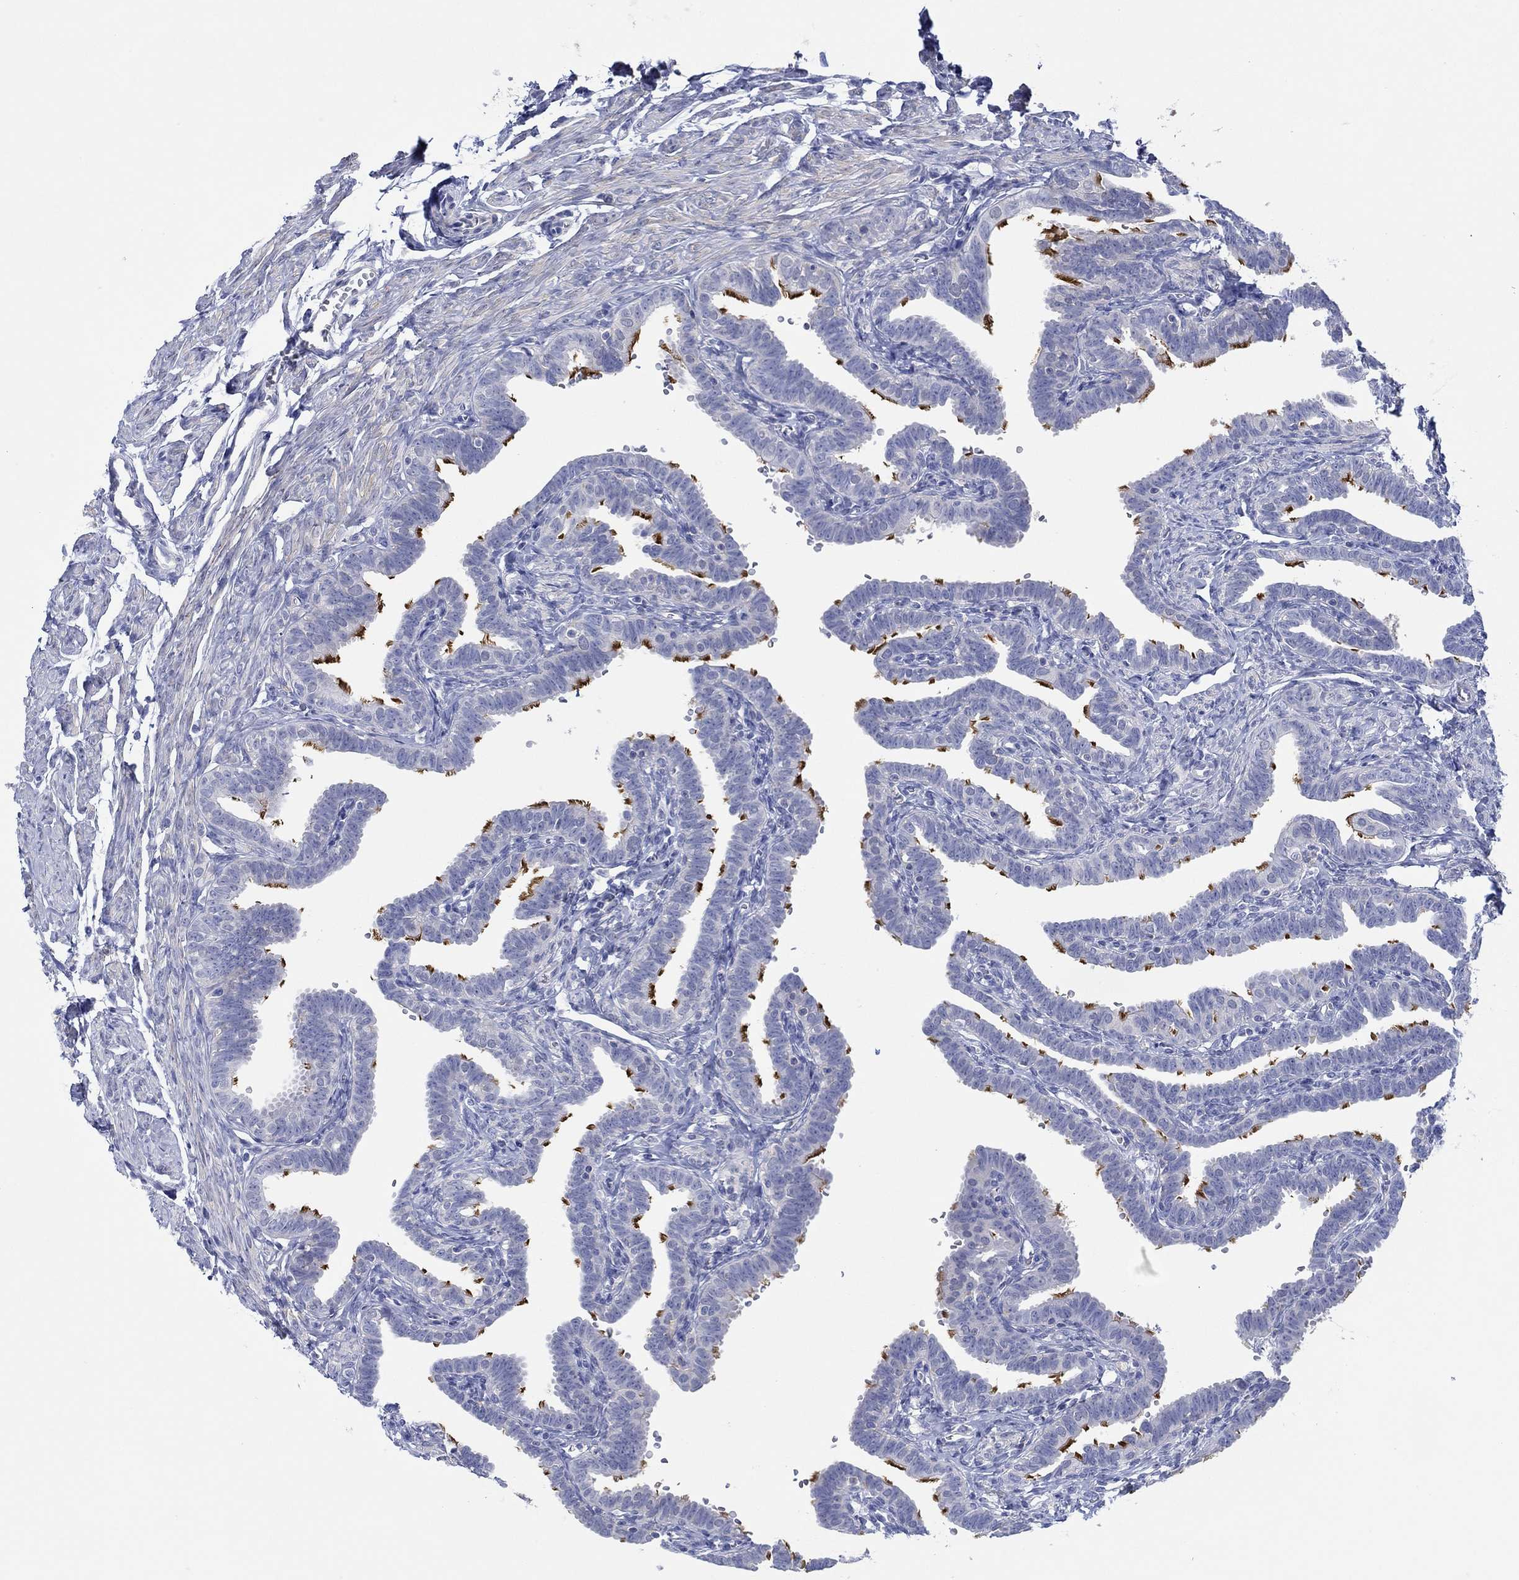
{"staining": {"intensity": "strong", "quantity": "25%-75%", "location": "cytoplasmic/membranous"}, "tissue": "fallopian tube", "cell_type": "Glandular cells", "image_type": "normal", "snomed": [{"axis": "morphology", "description": "Normal tissue, NOS"}, {"axis": "topography", "description": "Fallopian tube"}, {"axis": "topography", "description": "Ovary"}], "caption": "This photomicrograph shows unremarkable fallopian tube stained with IHC to label a protein in brown. The cytoplasmic/membranous of glandular cells show strong positivity for the protein. Nuclei are counter-stained blue.", "gene": "PPIL6", "patient": {"sex": "female", "age": 57}}